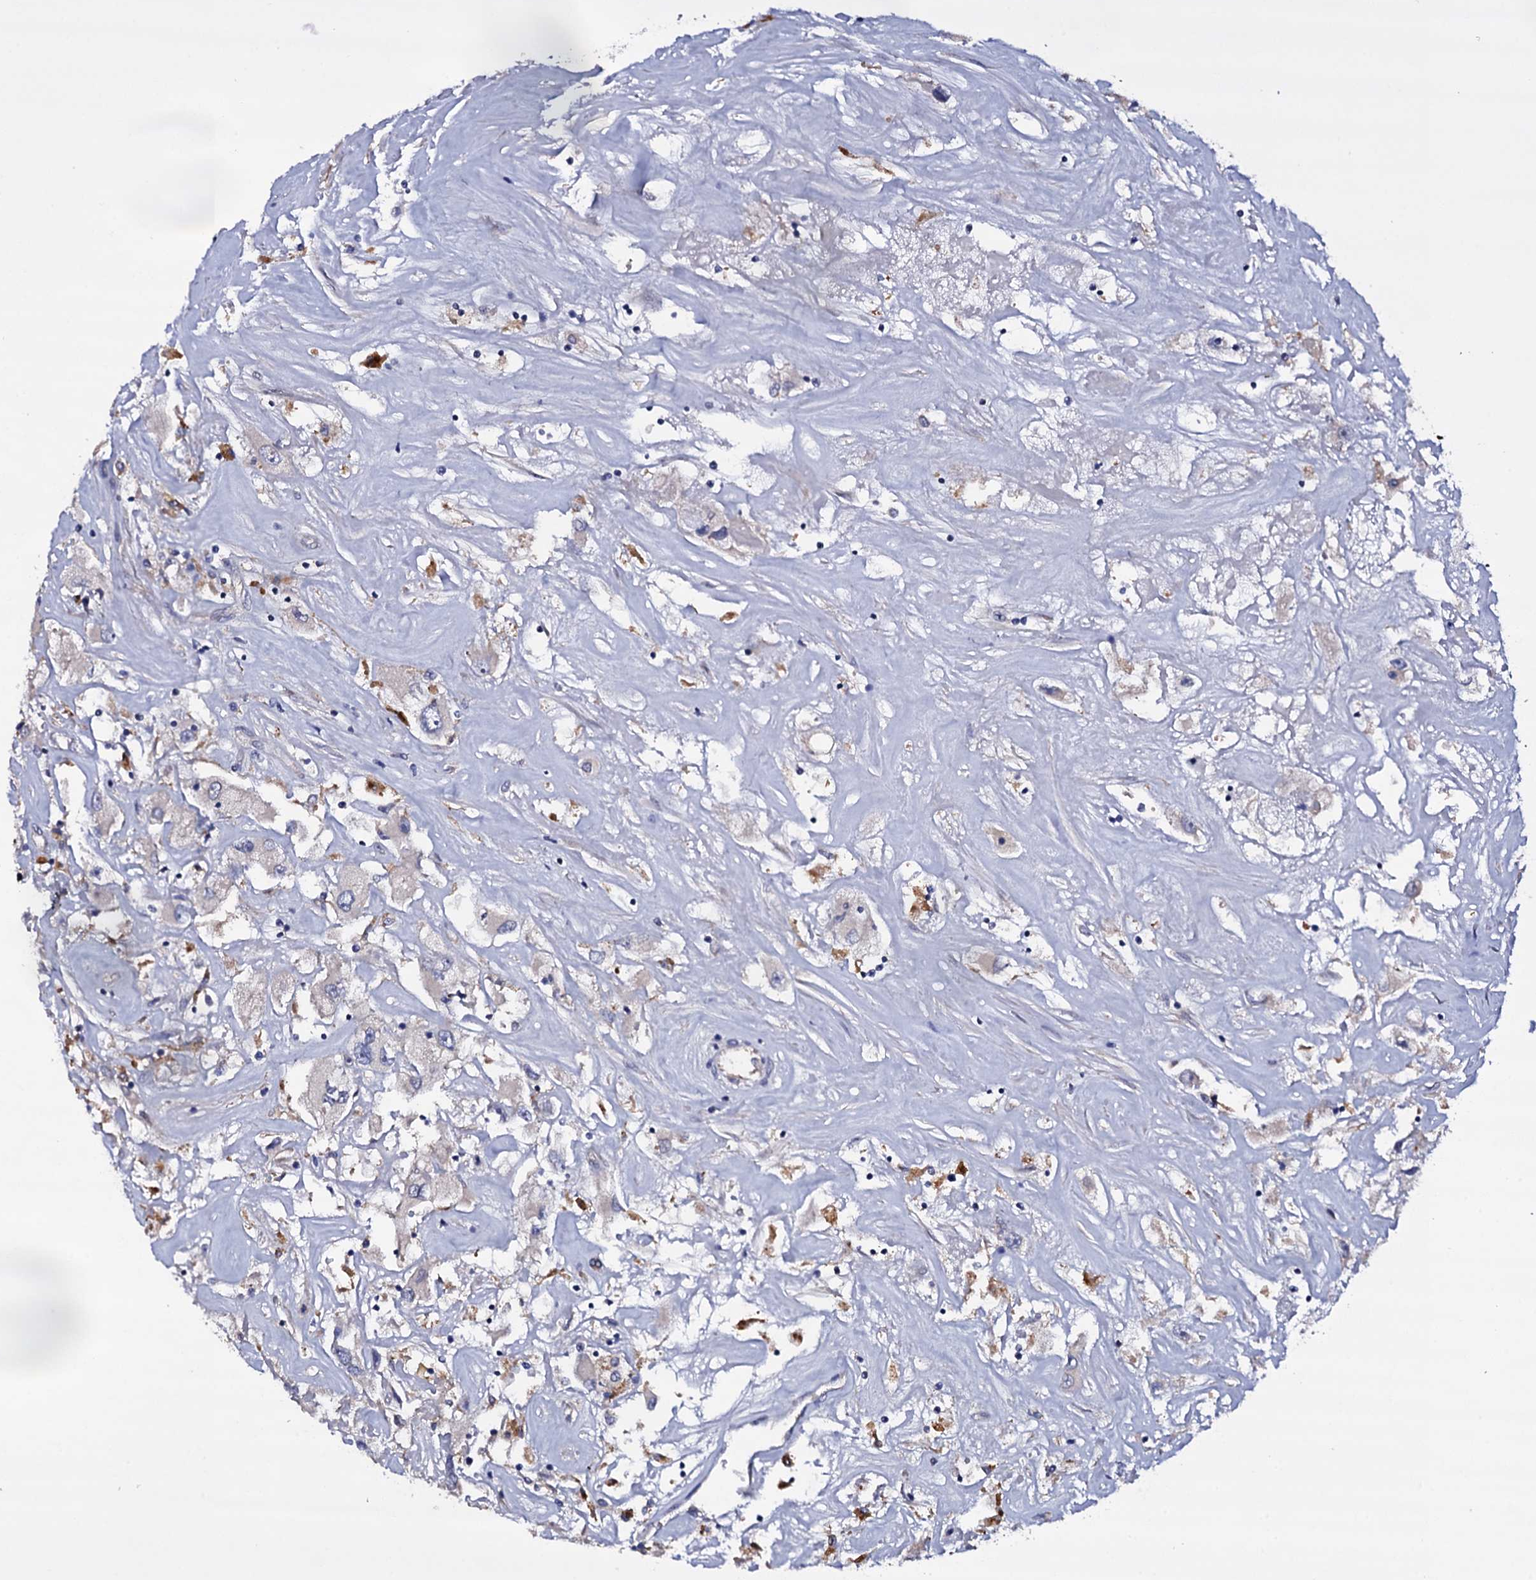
{"staining": {"intensity": "negative", "quantity": "none", "location": "none"}, "tissue": "renal cancer", "cell_type": "Tumor cells", "image_type": "cancer", "snomed": [{"axis": "morphology", "description": "Adenocarcinoma, NOS"}, {"axis": "topography", "description": "Kidney"}], "caption": "DAB immunohistochemical staining of renal cancer reveals no significant positivity in tumor cells.", "gene": "BCL2L14", "patient": {"sex": "female", "age": 52}}